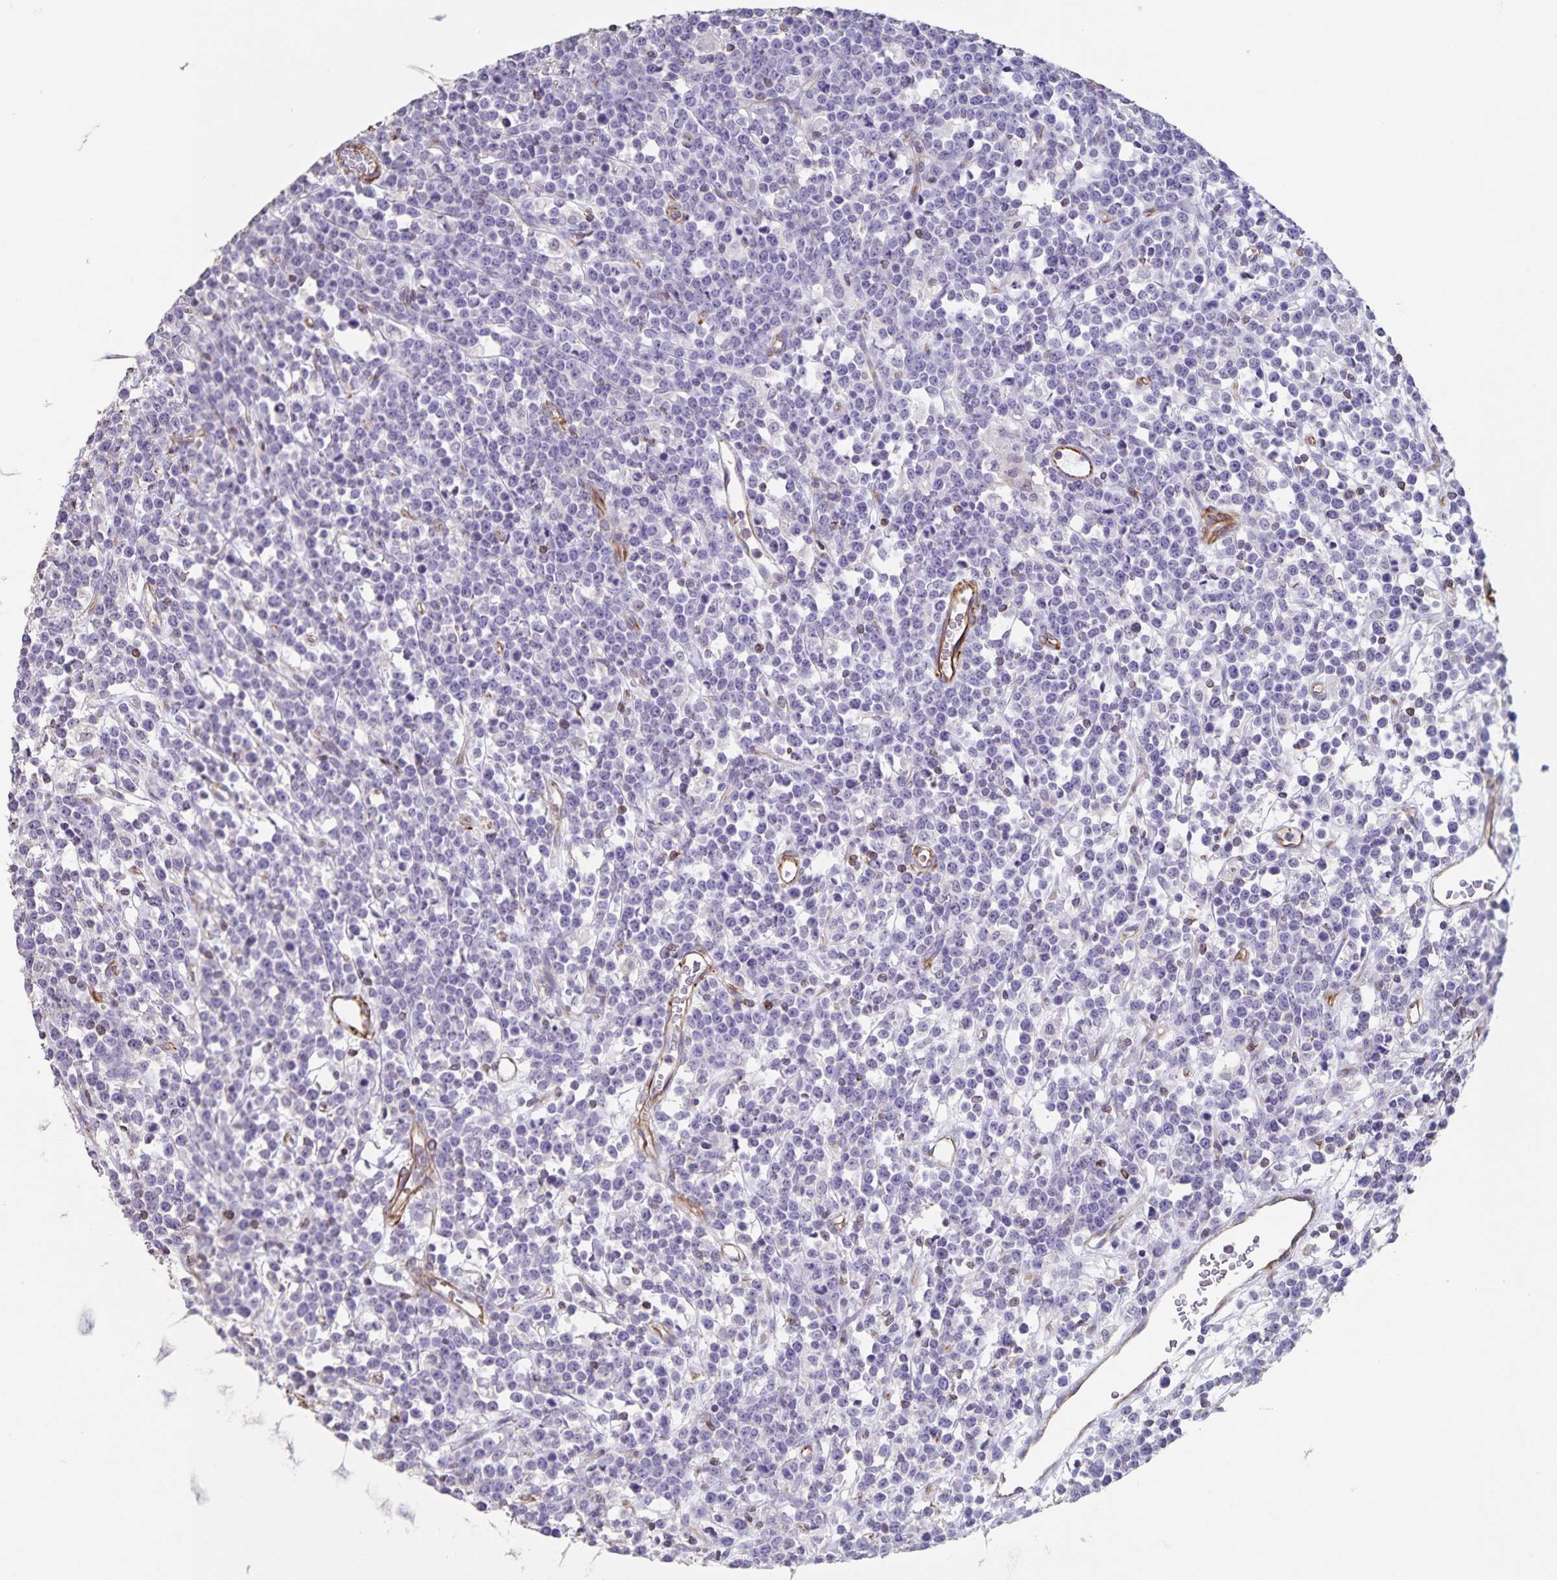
{"staining": {"intensity": "negative", "quantity": "none", "location": "none"}, "tissue": "lymphoma", "cell_type": "Tumor cells", "image_type": "cancer", "snomed": [{"axis": "morphology", "description": "Malignant lymphoma, non-Hodgkin's type, High grade"}, {"axis": "topography", "description": "Ovary"}], "caption": "Immunohistochemical staining of lymphoma shows no significant positivity in tumor cells.", "gene": "SYNM", "patient": {"sex": "female", "age": 56}}